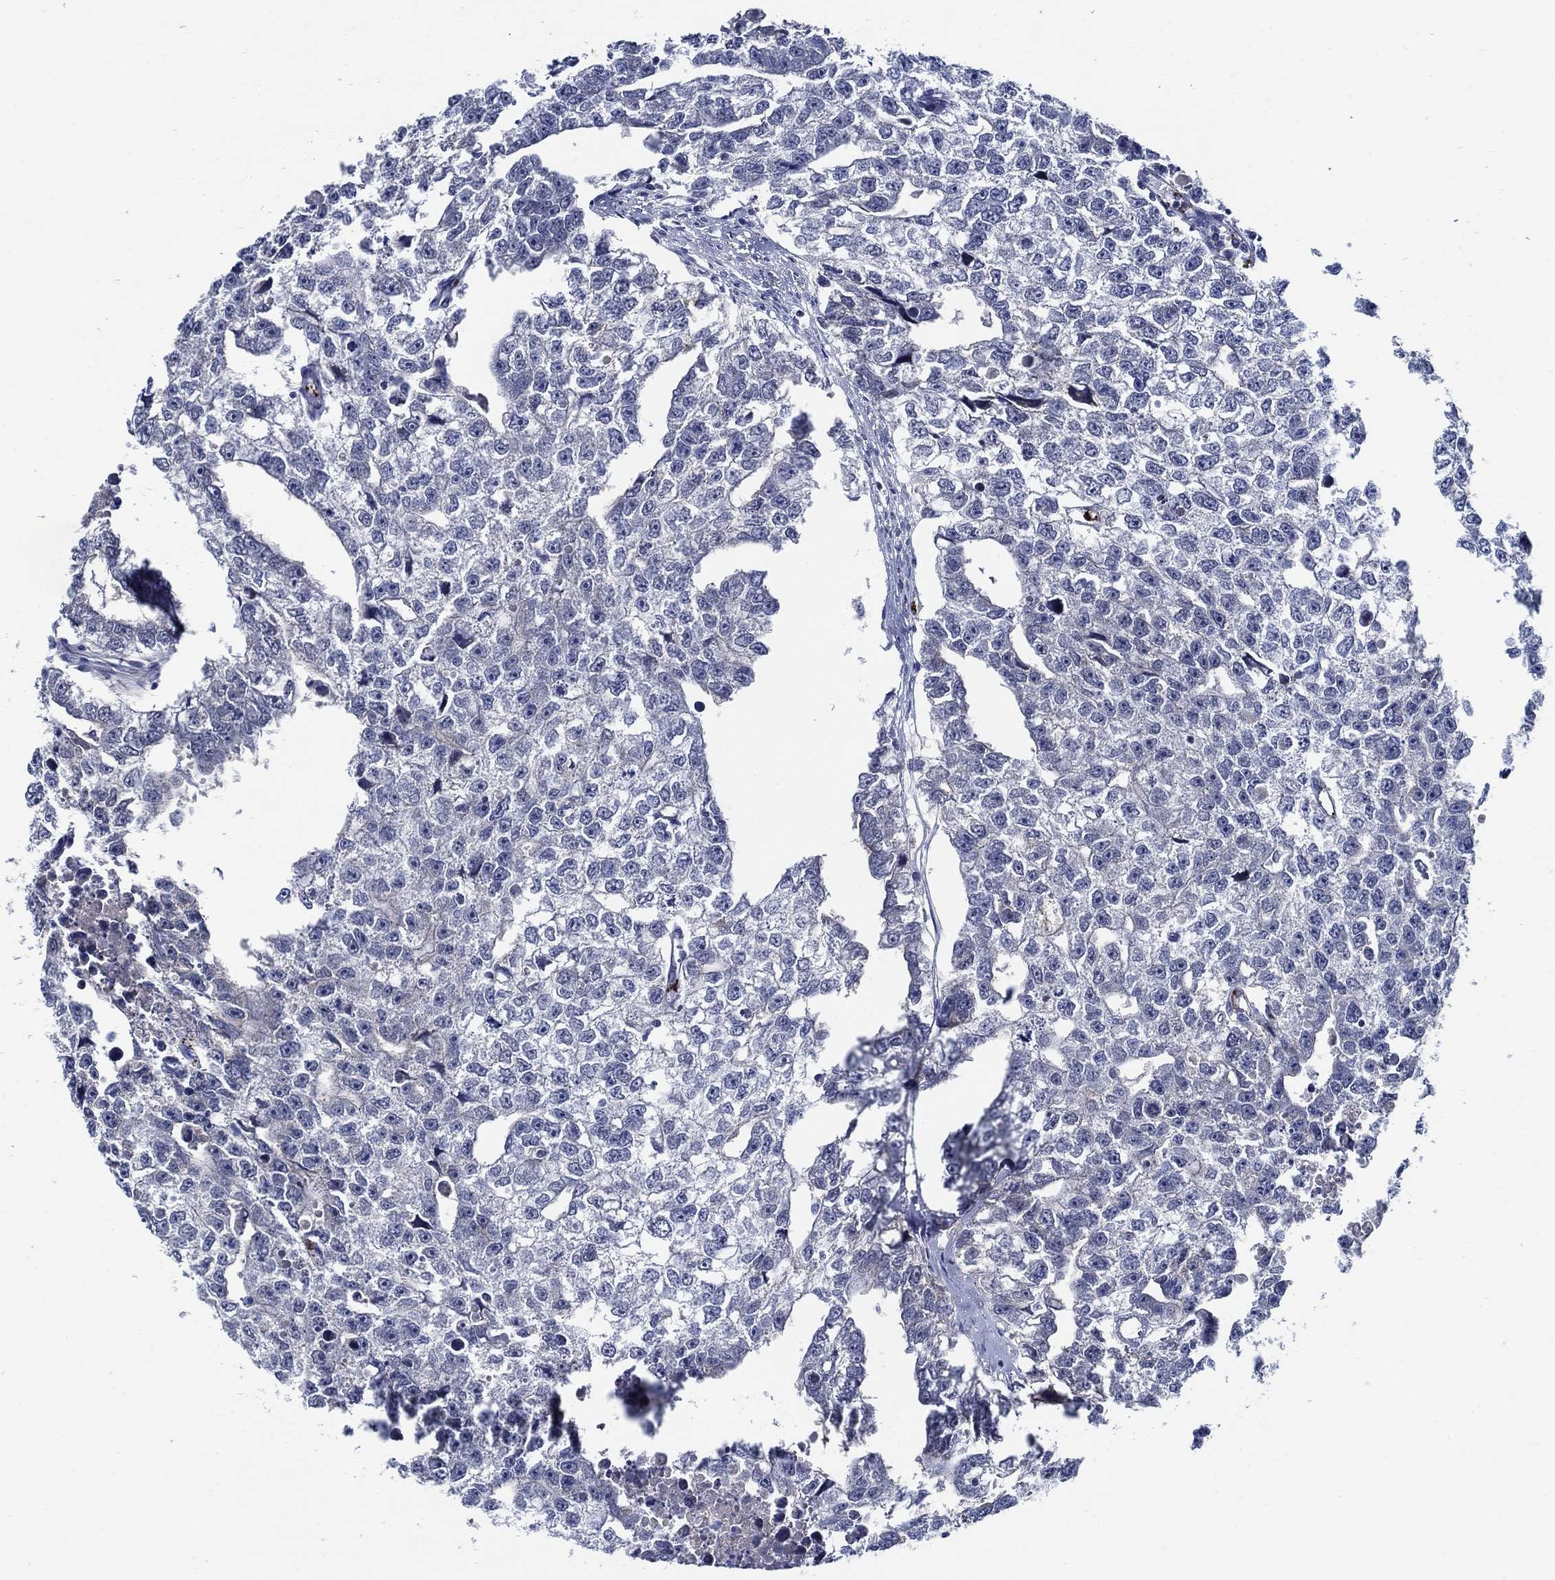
{"staining": {"intensity": "negative", "quantity": "none", "location": "none"}, "tissue": "testis cancer", "cell_type": "Tumor cells", "image_type": "cancer", "snomed": [{"axis": "morphology", "description": "Carcinoma, Embryonal, NOS"}, {"axis": "morphology", "description": "Teratoma, malignant, NOS"}, {"axis": "topography", "description": "Testis"}], "caption": "Immunohistochemistry of human testis cancer exhibits no expression in tumor cells.", "gene": "ALOX12", "patient": {"sex": "male", "age": 44}}